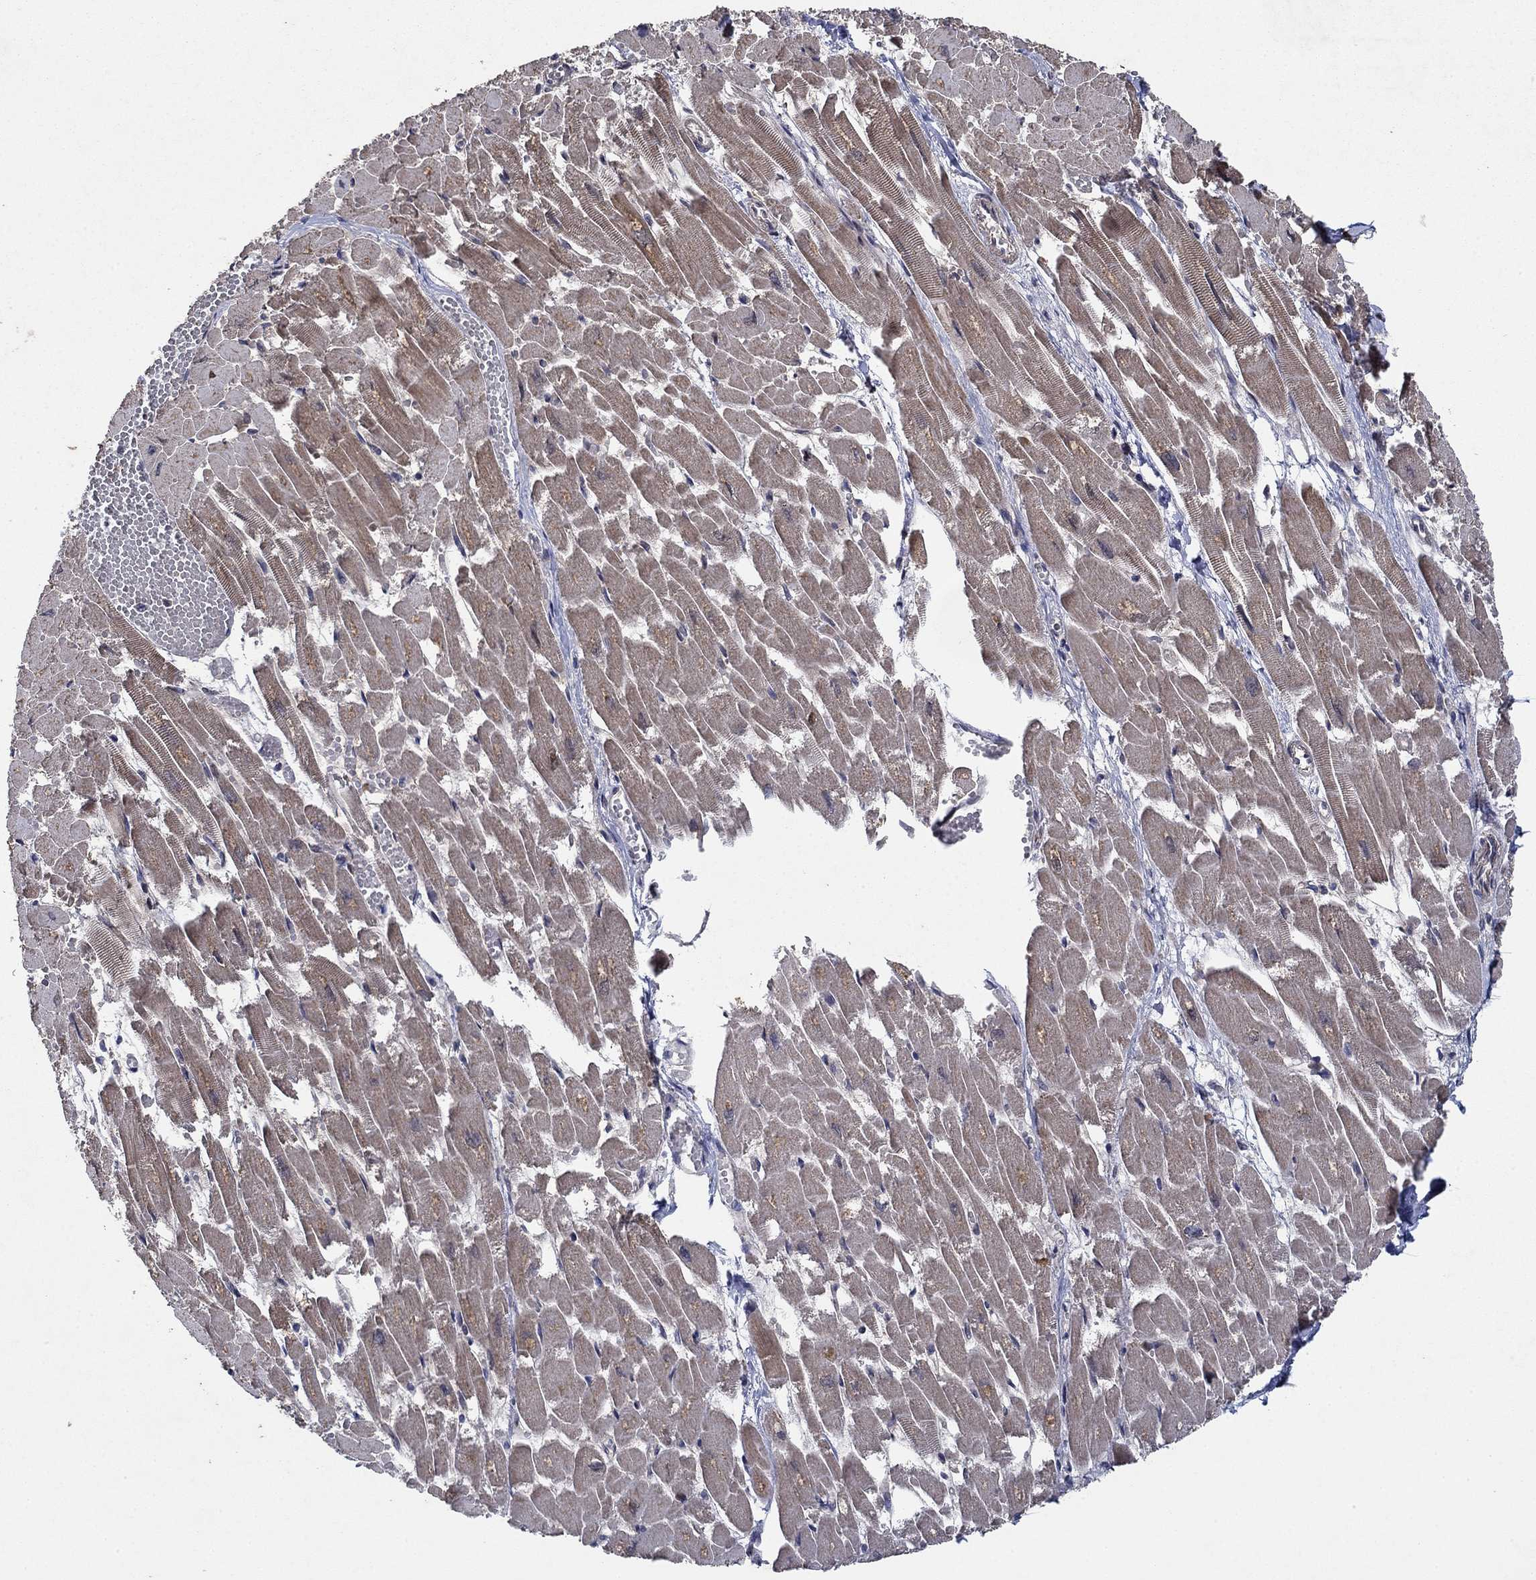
{"staining": {"intensity": "strong", "quantity": "25%-75%", "location": "nuclear"}, "tissue": "heart muscle", "cell_type": "Cardiomyocytes", "image_type": "normal", "snomed": [{"axis": "morphology", "description": "Normal tissue, NOS"}, {"axis": "topography", "description": "Heart"}], "caption": "Protein staining by immunohistochemistry (IHC) shows strong nuclear positivity in approximately 25%-75% of cardiomyocytes in unremarkable heart muscle.", "gene": "PRICKLE4", "patient": {"sex": "female", "age": 52}}